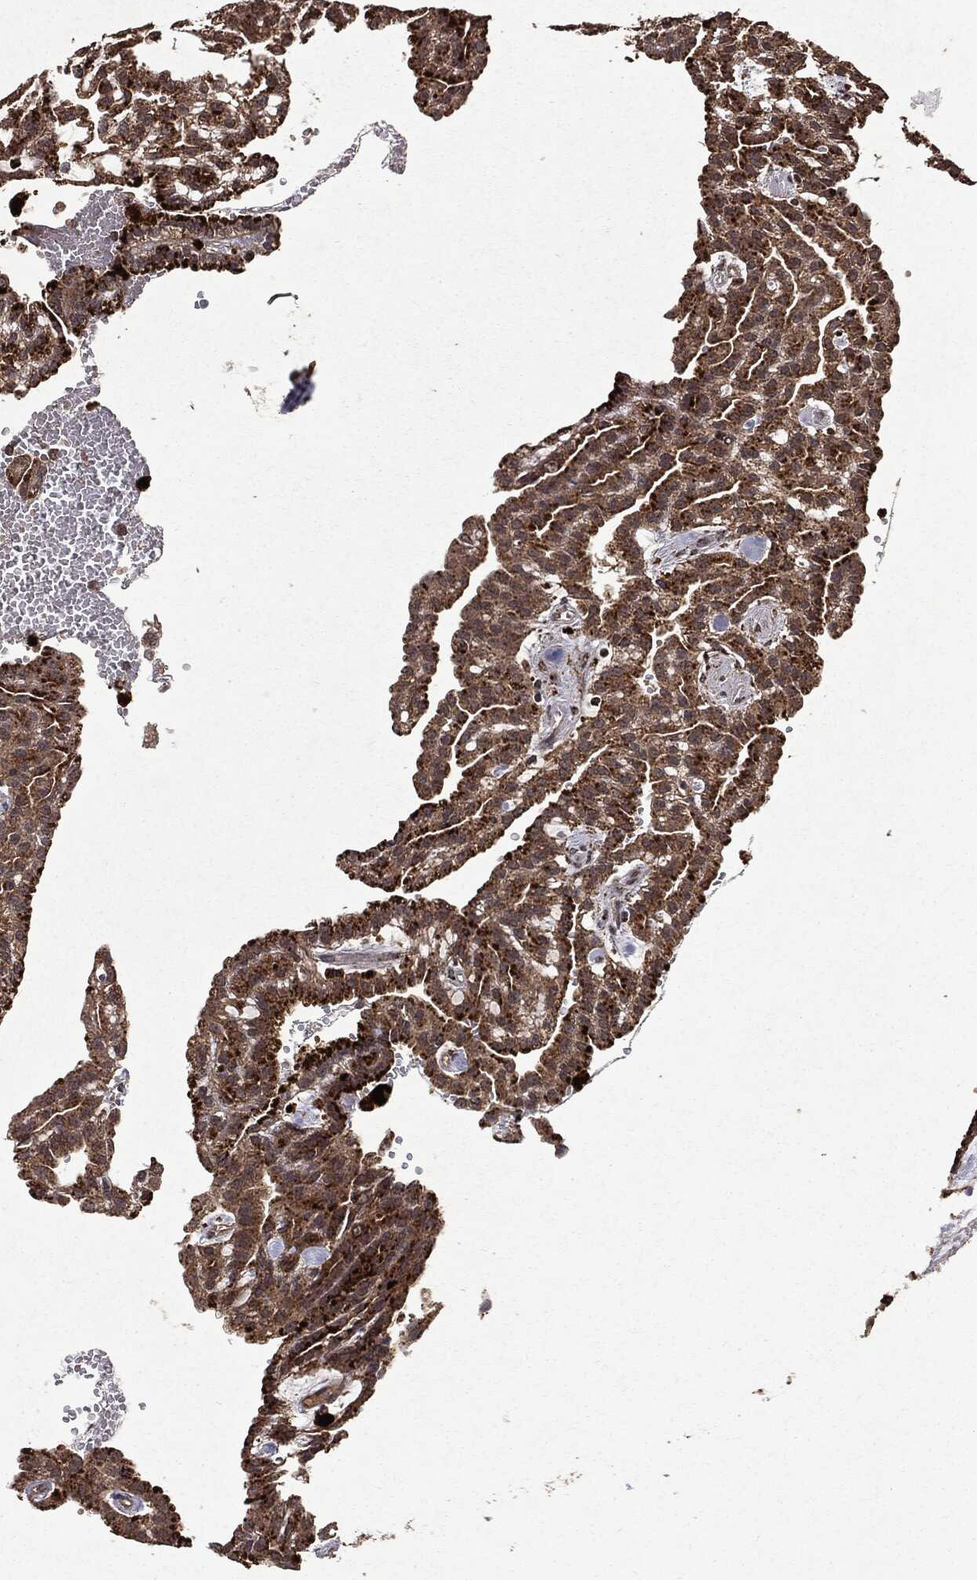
{"staining": {"intensity": "weak", "quantity": ">75%", "location": "cytoplasmic/membranous"}, "tissue": "renal cancer", "cell_type": "Tumor cells", "image_type": "cancer", "snomed": [{"axis": "morphology", "description": "Adenocarcinoma, NOS"}, {"axis": "topography", "description": "Kidney"}], "caption": "Immunohistochemistry histopathology image of renal cancer stained for a protein (brown), which displays low levels of weak cytoplasmic/membranous staining in approximately >75% of tumor cells.", "gene": "MTOR", "patient": {"sex": "male", "age": 63}}